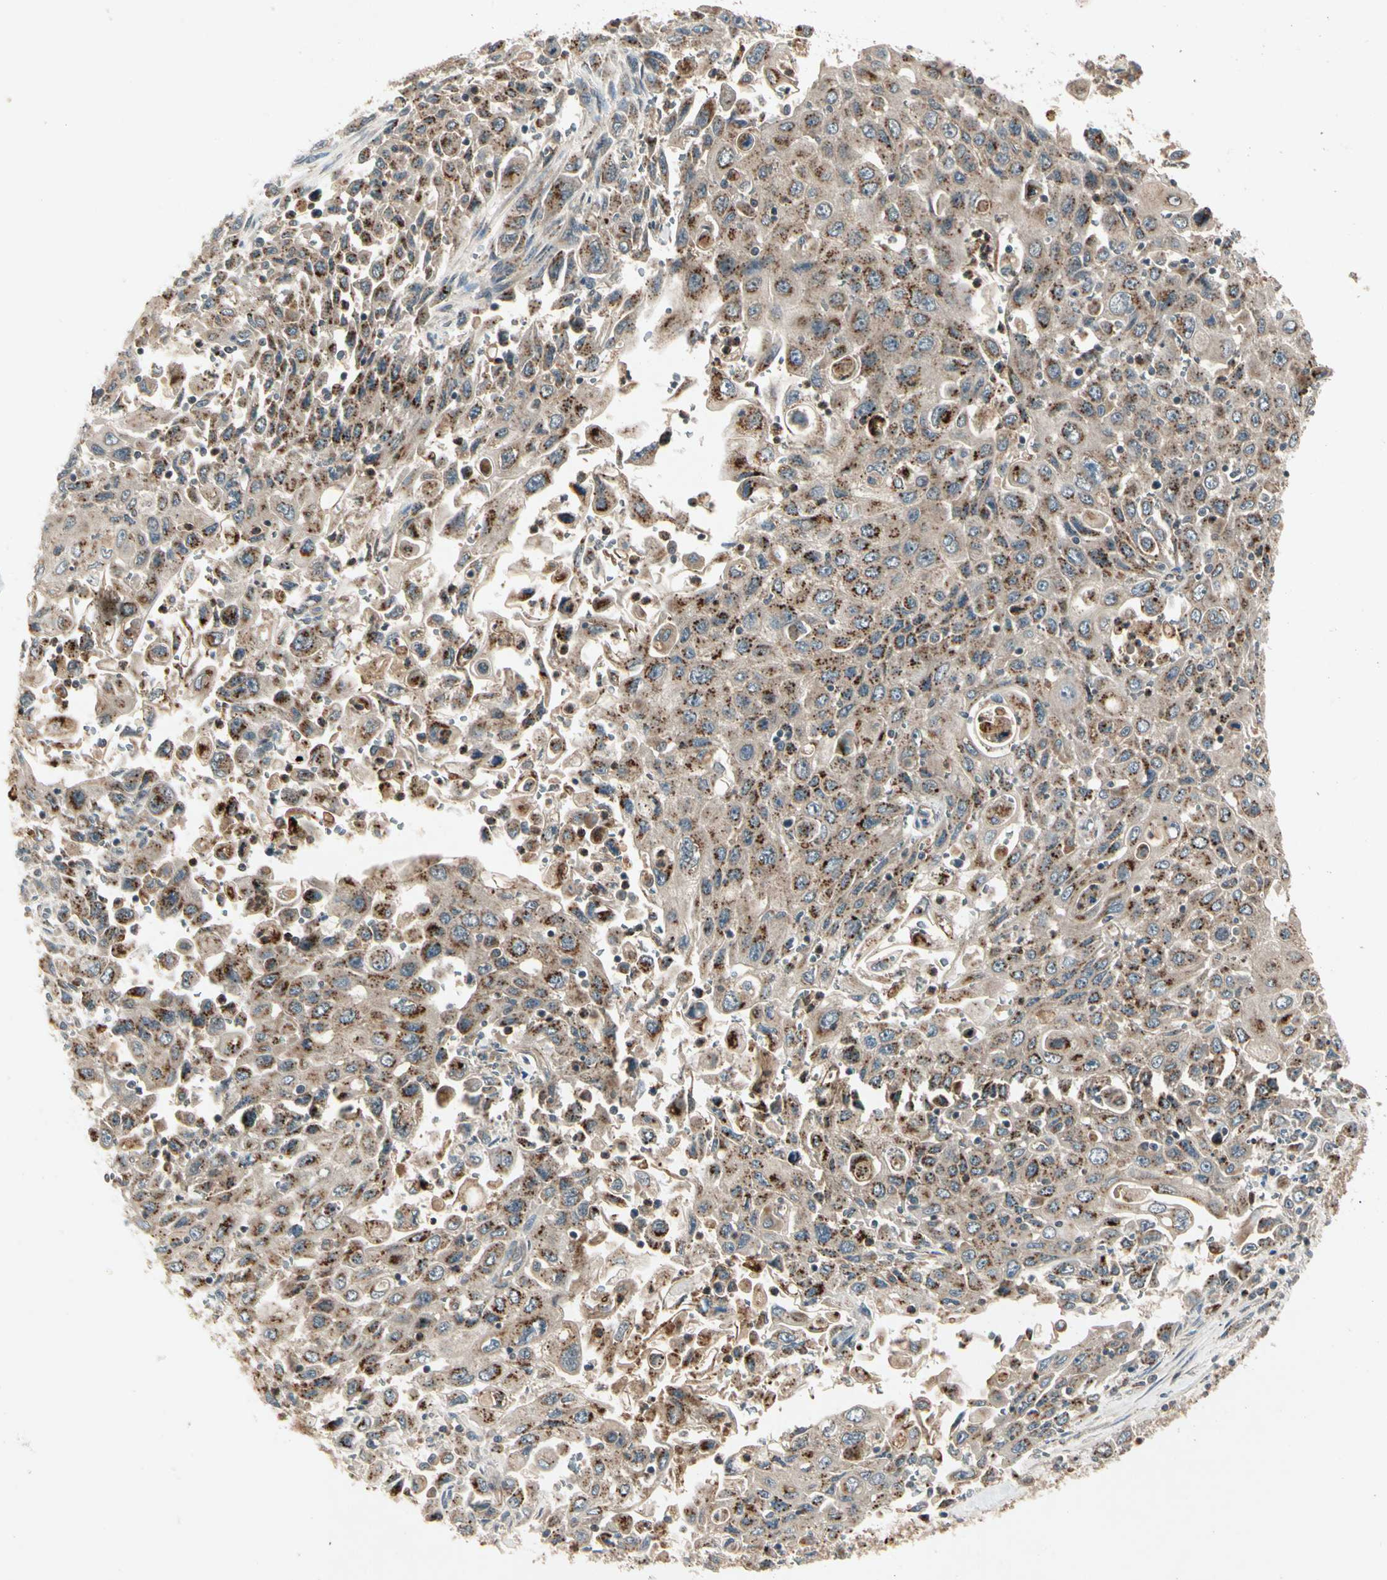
{"staining": {"intensity": "strong", "quantity": ">75%", "location": "cytoplasmic/membranous"}, "tissue": "pancreatic cancer", "cell_type": "Tumor cells", "image_type": "cancer", "snomed": [{"axis": "morphology", "description": "Adenocarcinoma, NOS"}, {"axis": "topography", "description": "Pancreas"}], "caption": "This is an image of immunohistochemistry staining of pancreatic cancer (adenocarcinoma), which shows strong positivity in the cytoplasmic/membranous of tumor cells.", "gene": "FLOT1", "patient": {"sex": "male", "age": 70}}